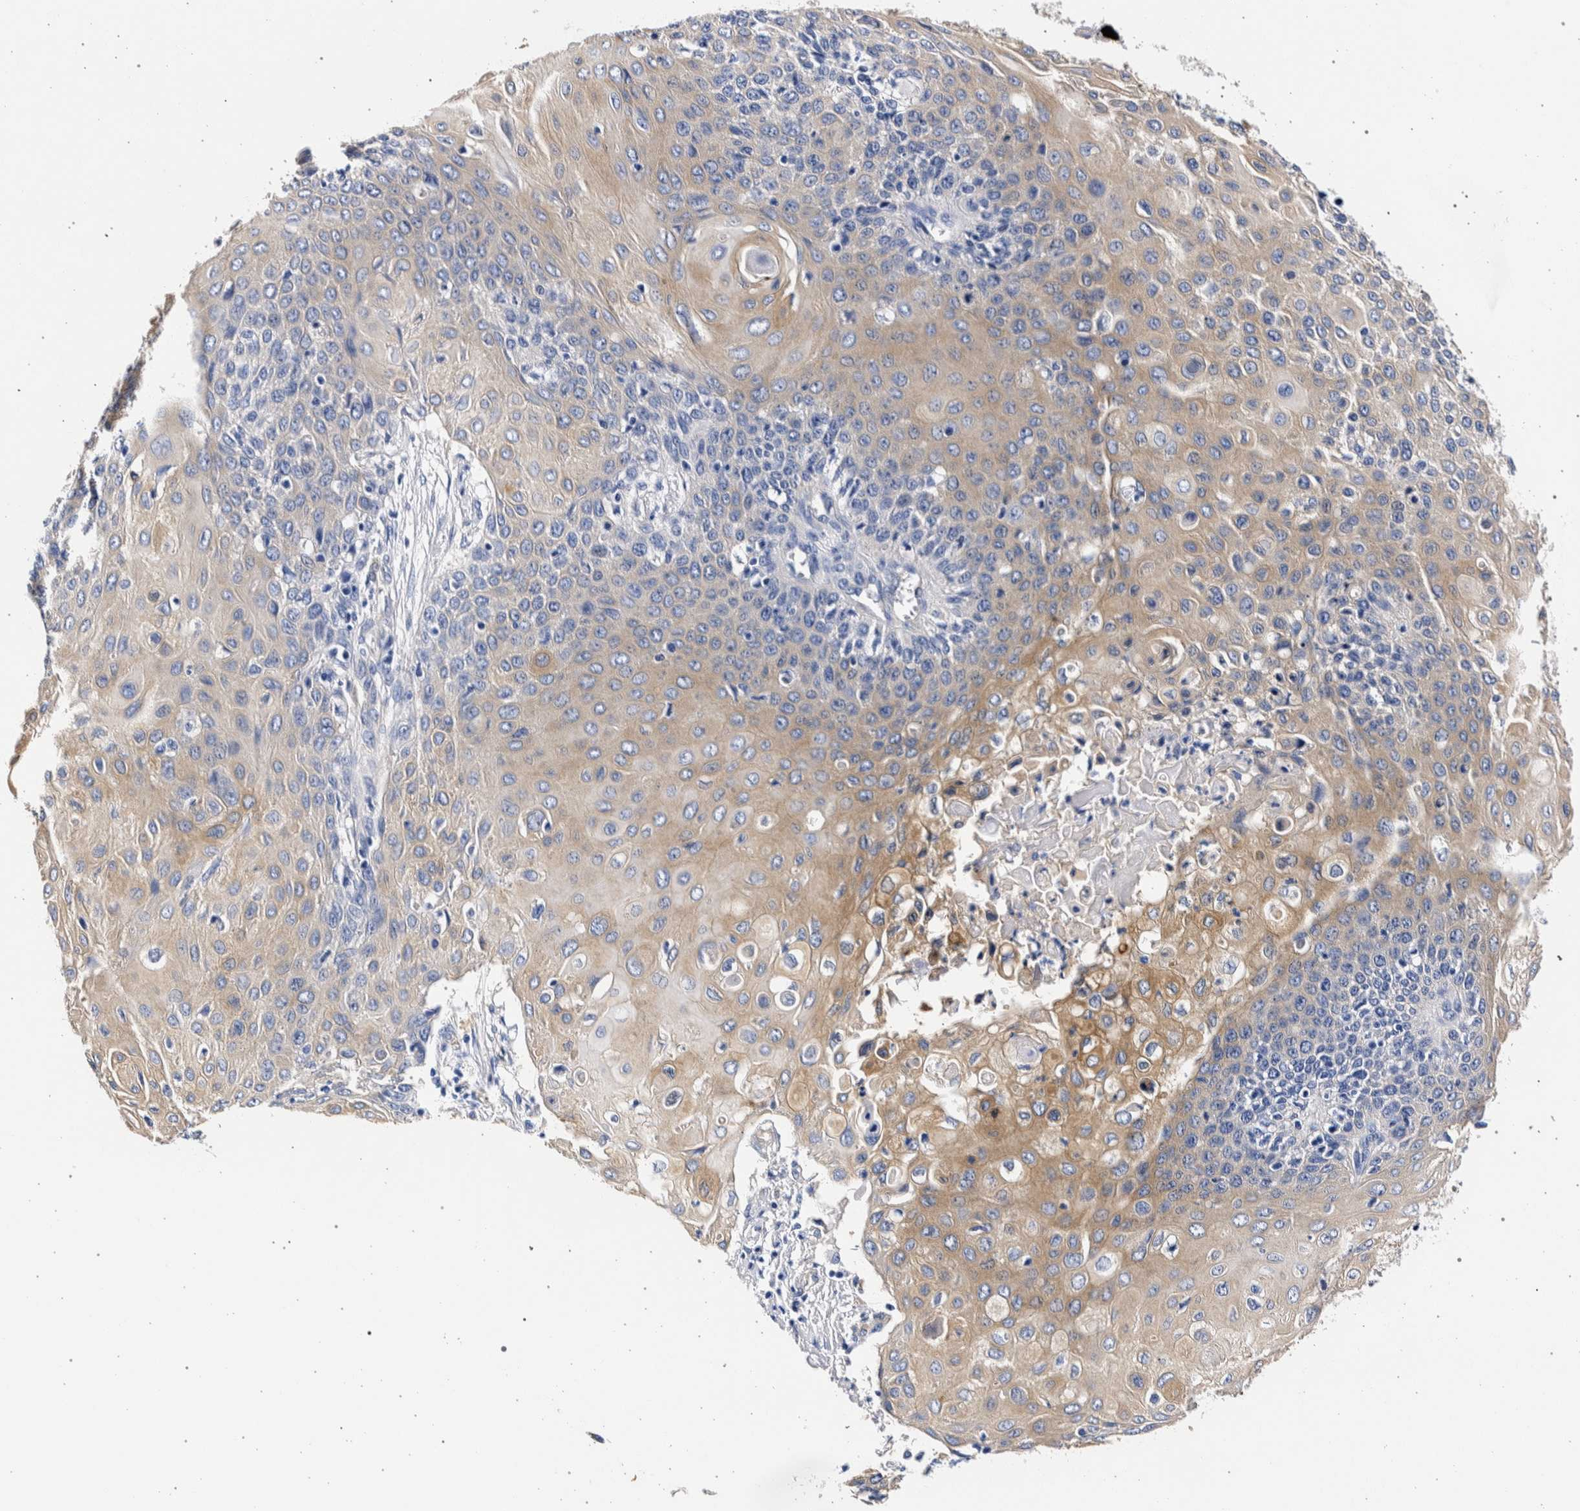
{"staining": {"intensity": "weak", "quantity": "25%-75%", "location": "cytoplasmic/membranous"}, "tissue": "cervical cancer", "cell_type": "Tumor cells", "image_type": "cancer", "snomed": [{"axis": "morphology", "description": "Squamous cell carcinoma, NOS"}, {"axis": "topography", "description": "Cervix"}], "caption": "High-magnification brightfield microscopy of cervical squamous cell carcinoma stained with DAB (3,3'-diaminobenzidine) (brown) and counterstained with hematoxylin (blue). tumor cells exhibit weak cytoplasmic/membranous staining is present in about25%-75% of cells.", "gene": "NIBAN2", "patient": {"sex": "female", "age": 39}}